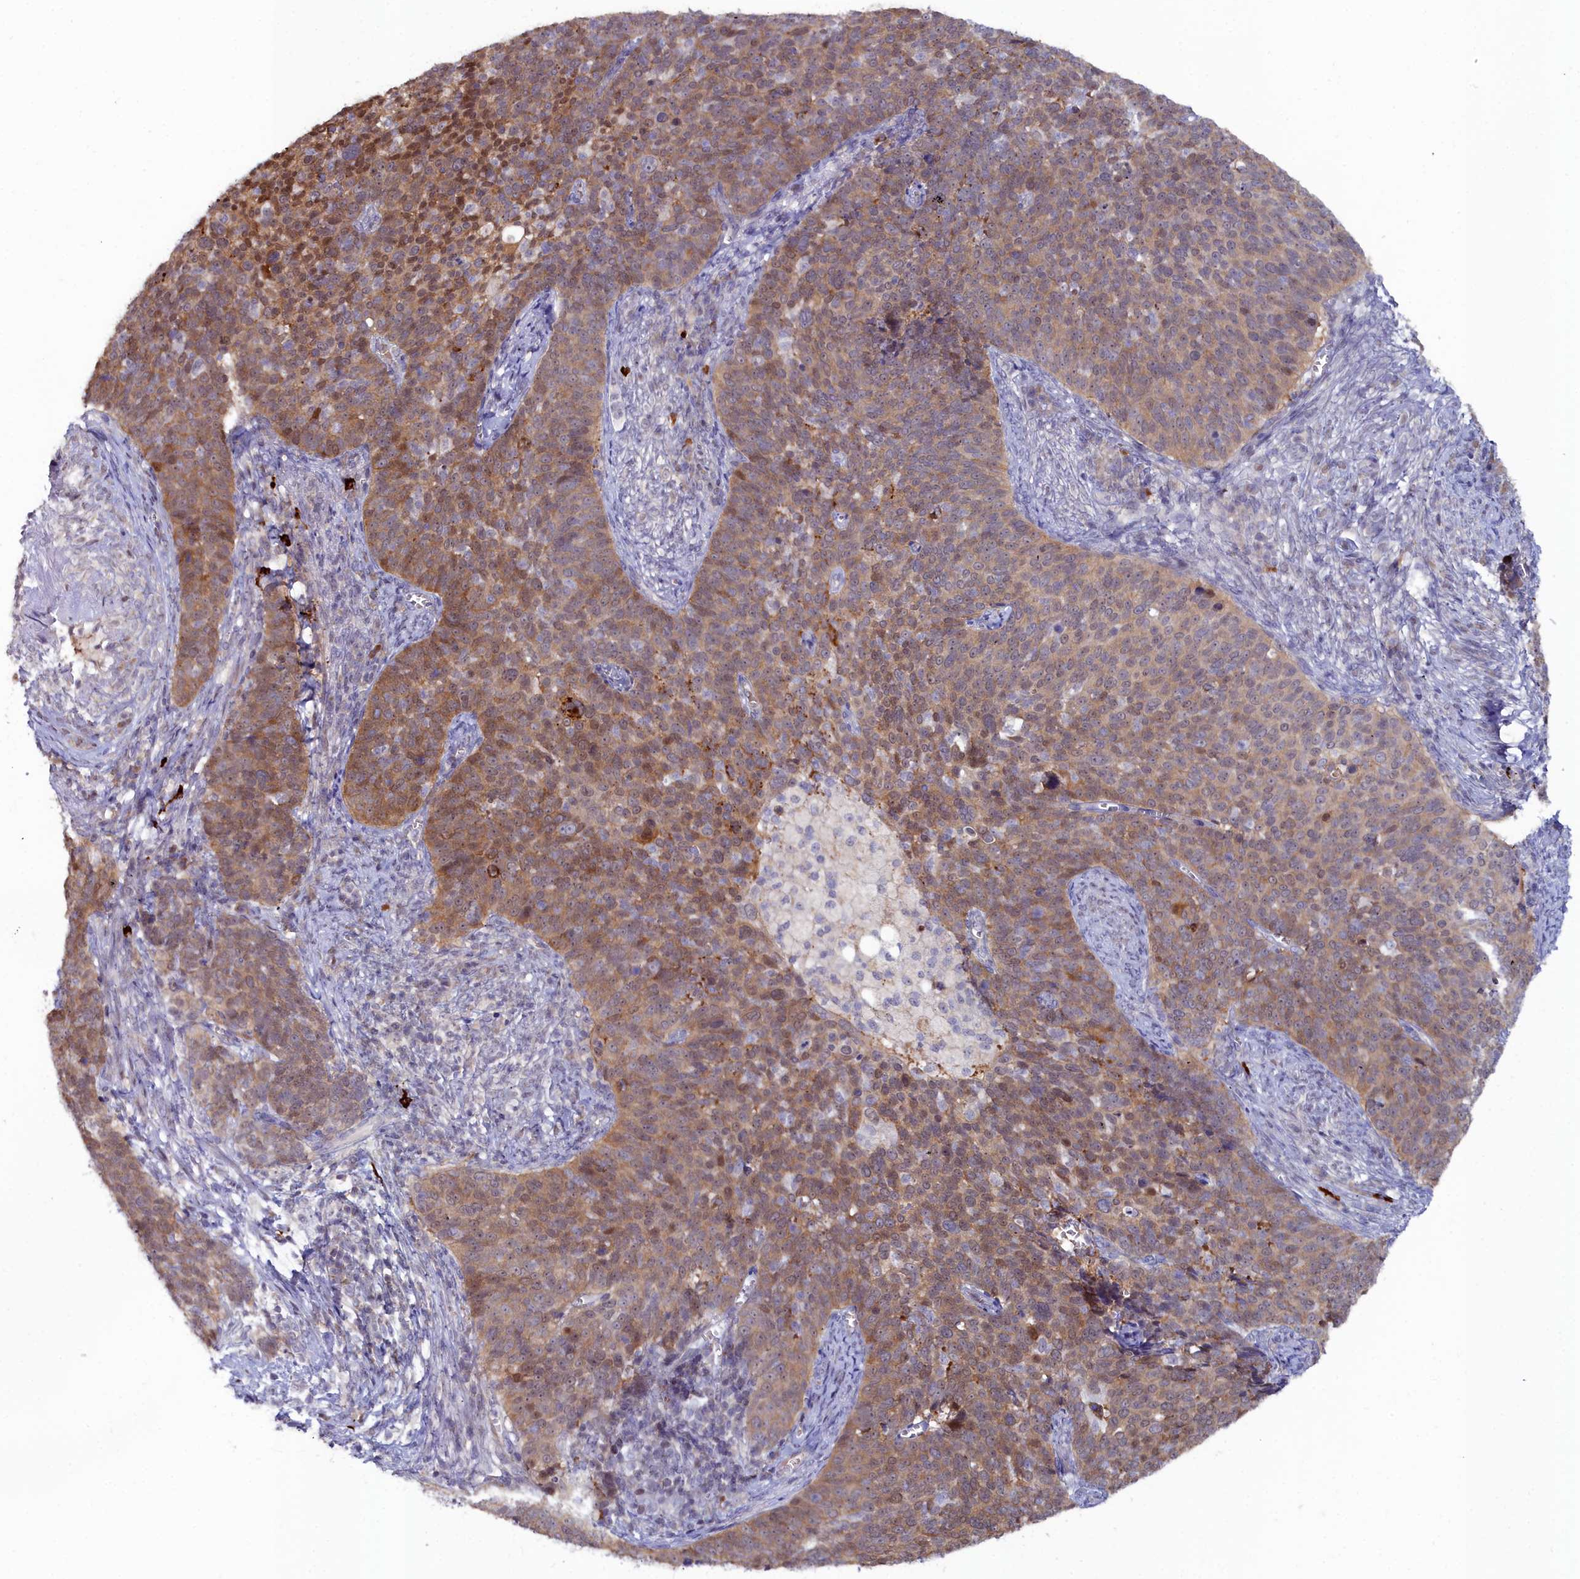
{"staining": {"intensity": "moderate", "quantity": ">75%", "location": "cytoplasmic/membranous,nuclear"}, "tissue": "cervical cancer", "cell_type": "Tumor cells", "image_type": "cancer", "snomed": [{"axis": "morphology", "description": "Normal tissue, NOS"}, {"axis": "morphology", "description": "Squamous cell carcinoma, NOS"}, {"axis": "topography", "description": "Cervix"}], "caption": "This photomicrograph displays IHC staining of human squamous cell carcinoma (cervical), with medium moderate cytoplasmic/membranous and nuclear staining in approximately >75% of tumor cells.", "gene": "KCTD18", "patient": {"sex": "female", "age": 39}}